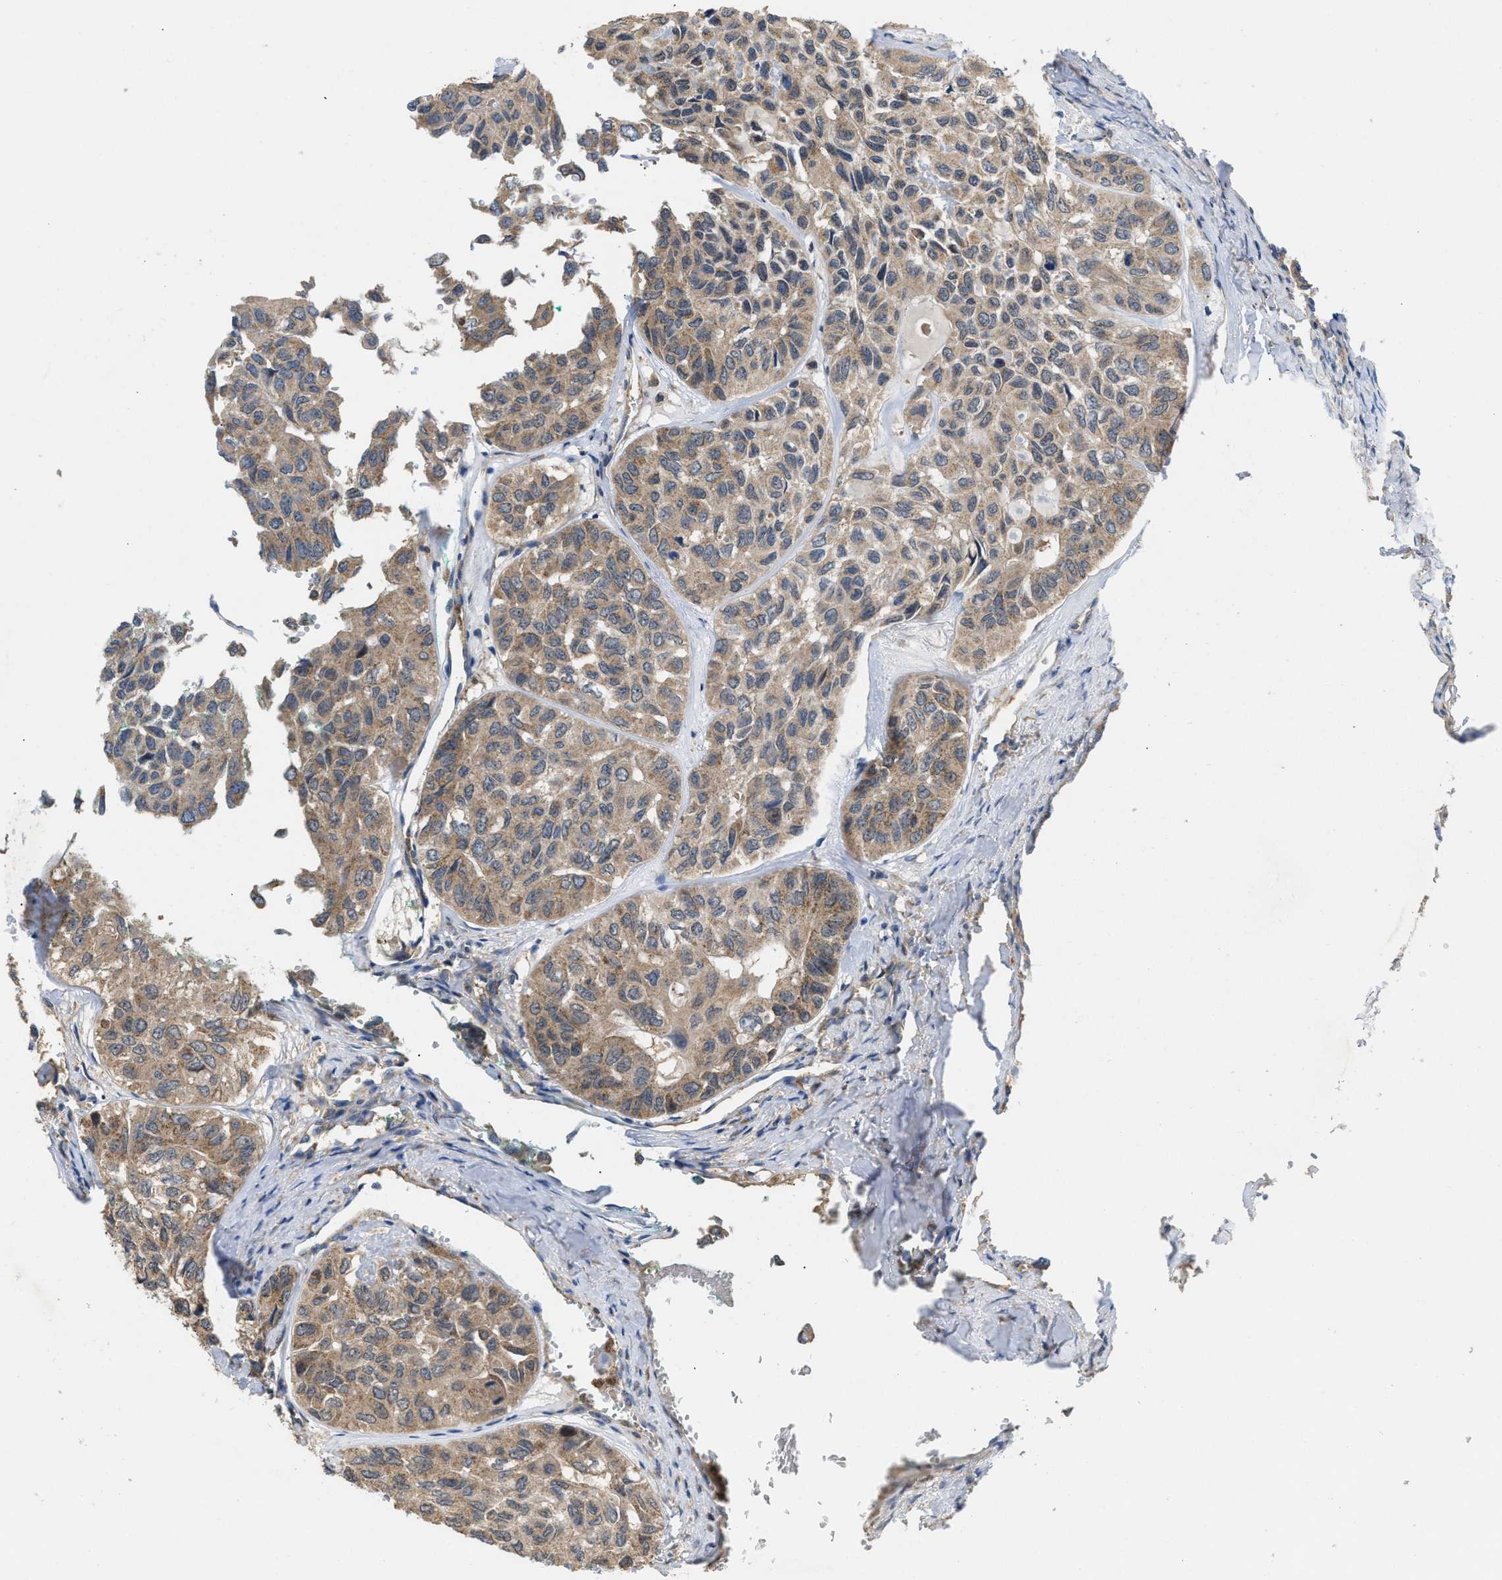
{"staining": {"intensity": "weak", "quantity": ">75%", "location": "cytoplasmic/membranous"}, "tissue": "head and neck cancer", "cell_type": "Tumor cells", "image_type": "cancer", "snomed": [{"axis": "morphology", "description": "Adenocarcinoma, NOS"}, {"axis": "topography", "description": "Salivary gland, NOS"}, {"axis": "topography", "description": "Head-Neck"}], "caption": "Head and neck cancer (adenocarcinoma) stained for a protein shows weak cytoplasmic/membranous positivity in tumor cells.", "gene": "RNF216", "patient": {"sex": "female", "age": 76}}